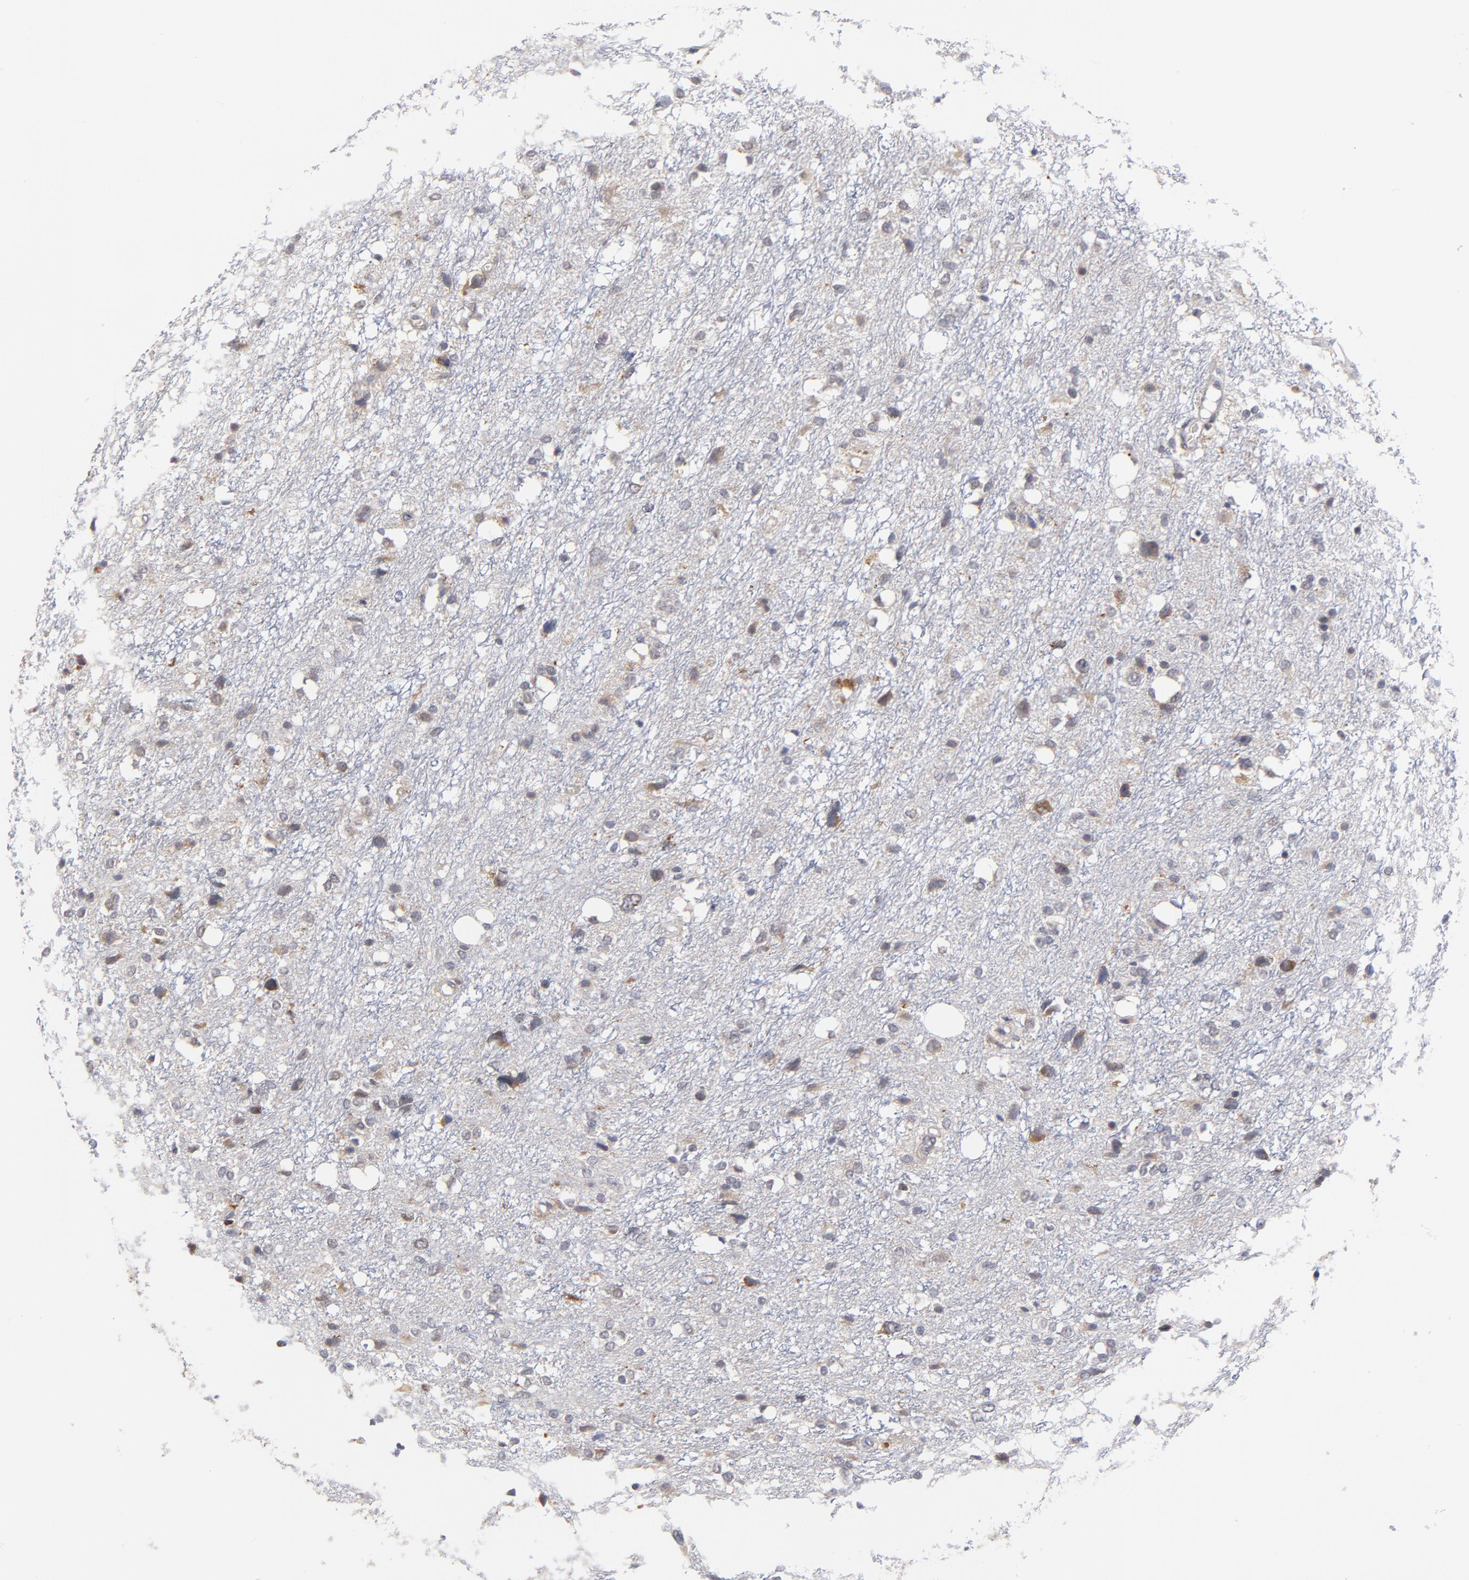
{"staining": {"intensity": "weak", "quantity": "25%-75%", "location": "cytoplasmic/membranous"}, "tissue": "glioma", "cell_type": "Tumor cells", "image_type": "cancer", "snomed": [{"axis": "morphology", "description": "Glioma, malignant, High grade"}, {"axis": "topography", "description": "Brain"}], "caption": "Protein positivity by immunohistochemistry shows weak cytoplasmic/membranous expression in approximately 25%-75% of tumor cells in glioma.", "gene": "ZNF157", "patient": {"sex": "female", "age": 59}}